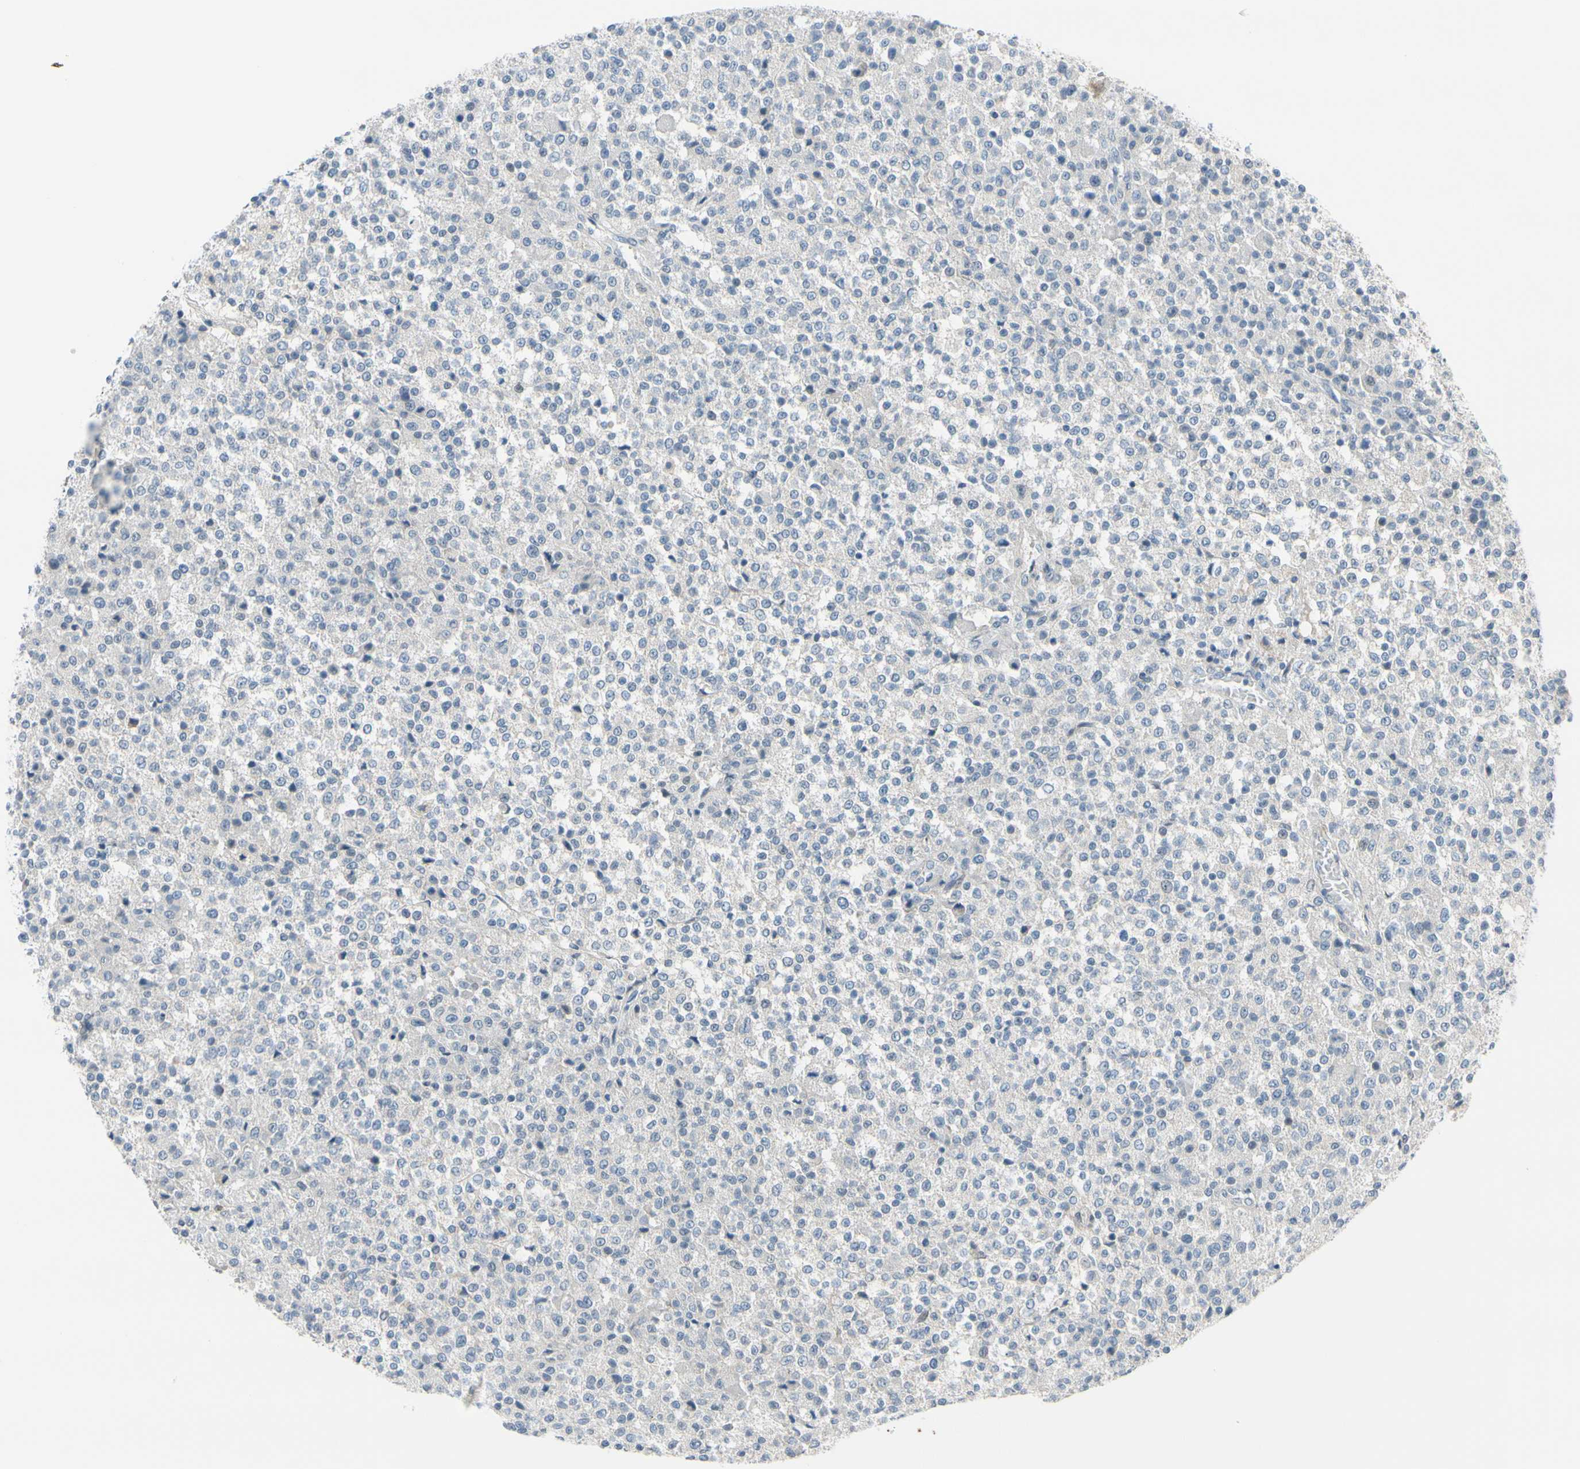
{"staining": {"intensity": "negative", "quantity": "none", "location": "none"}, "tissue": "testis cancer", "cell_type": "Tumor cells", "image_type": "cancer", "snomed": [{"axis": "morphology", "description": "Seminoma, NOS"}, {"axis": "topography", "description": "Testis"}], "caption": "This histopathology image is of testis cancer (seminoma) stained with IHC to label a protein in brown with the nuclei are counter-stained blue. There is no positivity in tumor cells.", "gene": "FHL2", "patient": {"sex": "male", "age": 59}}